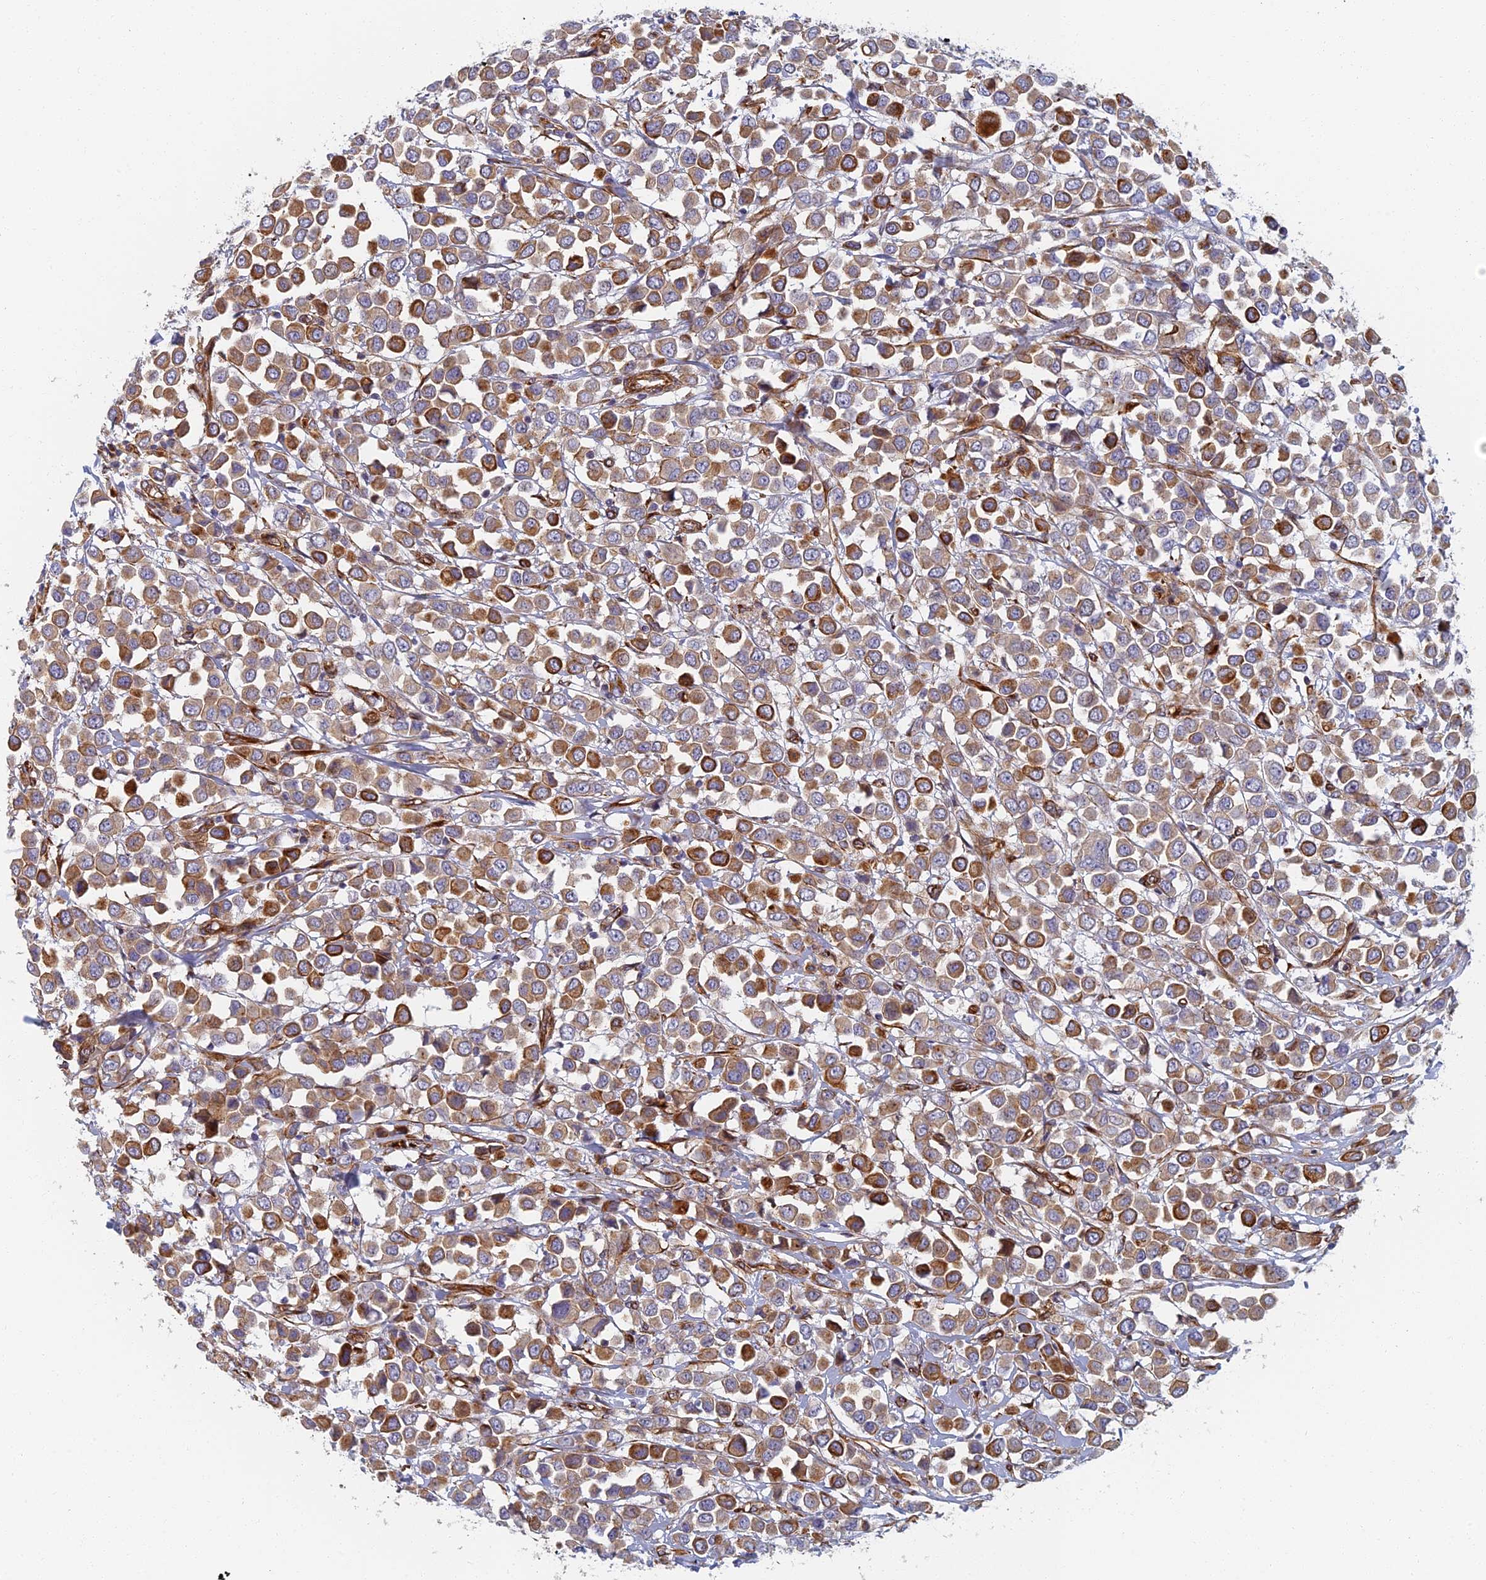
{"staining": {"intensity": "moderate", "quantity": ">75%", "location": "cytoplasmic/membranous"}, "tissue": "breast cancer", "cell_type": "Tumor cells", "image_type": "cancer", "snomed": [{"axis": "morphology", "description": "Duct carcinoma"}, {"axis": "topography", "description": "Breast"}], "caption": "Invasive ductal carcinoma (breast) tissue shows moderate cytoplasmic/membranous expression in approximately >75% of tumor cells", "gene": "ABCB10", "patient": {"sex": "female", "age": 61}}